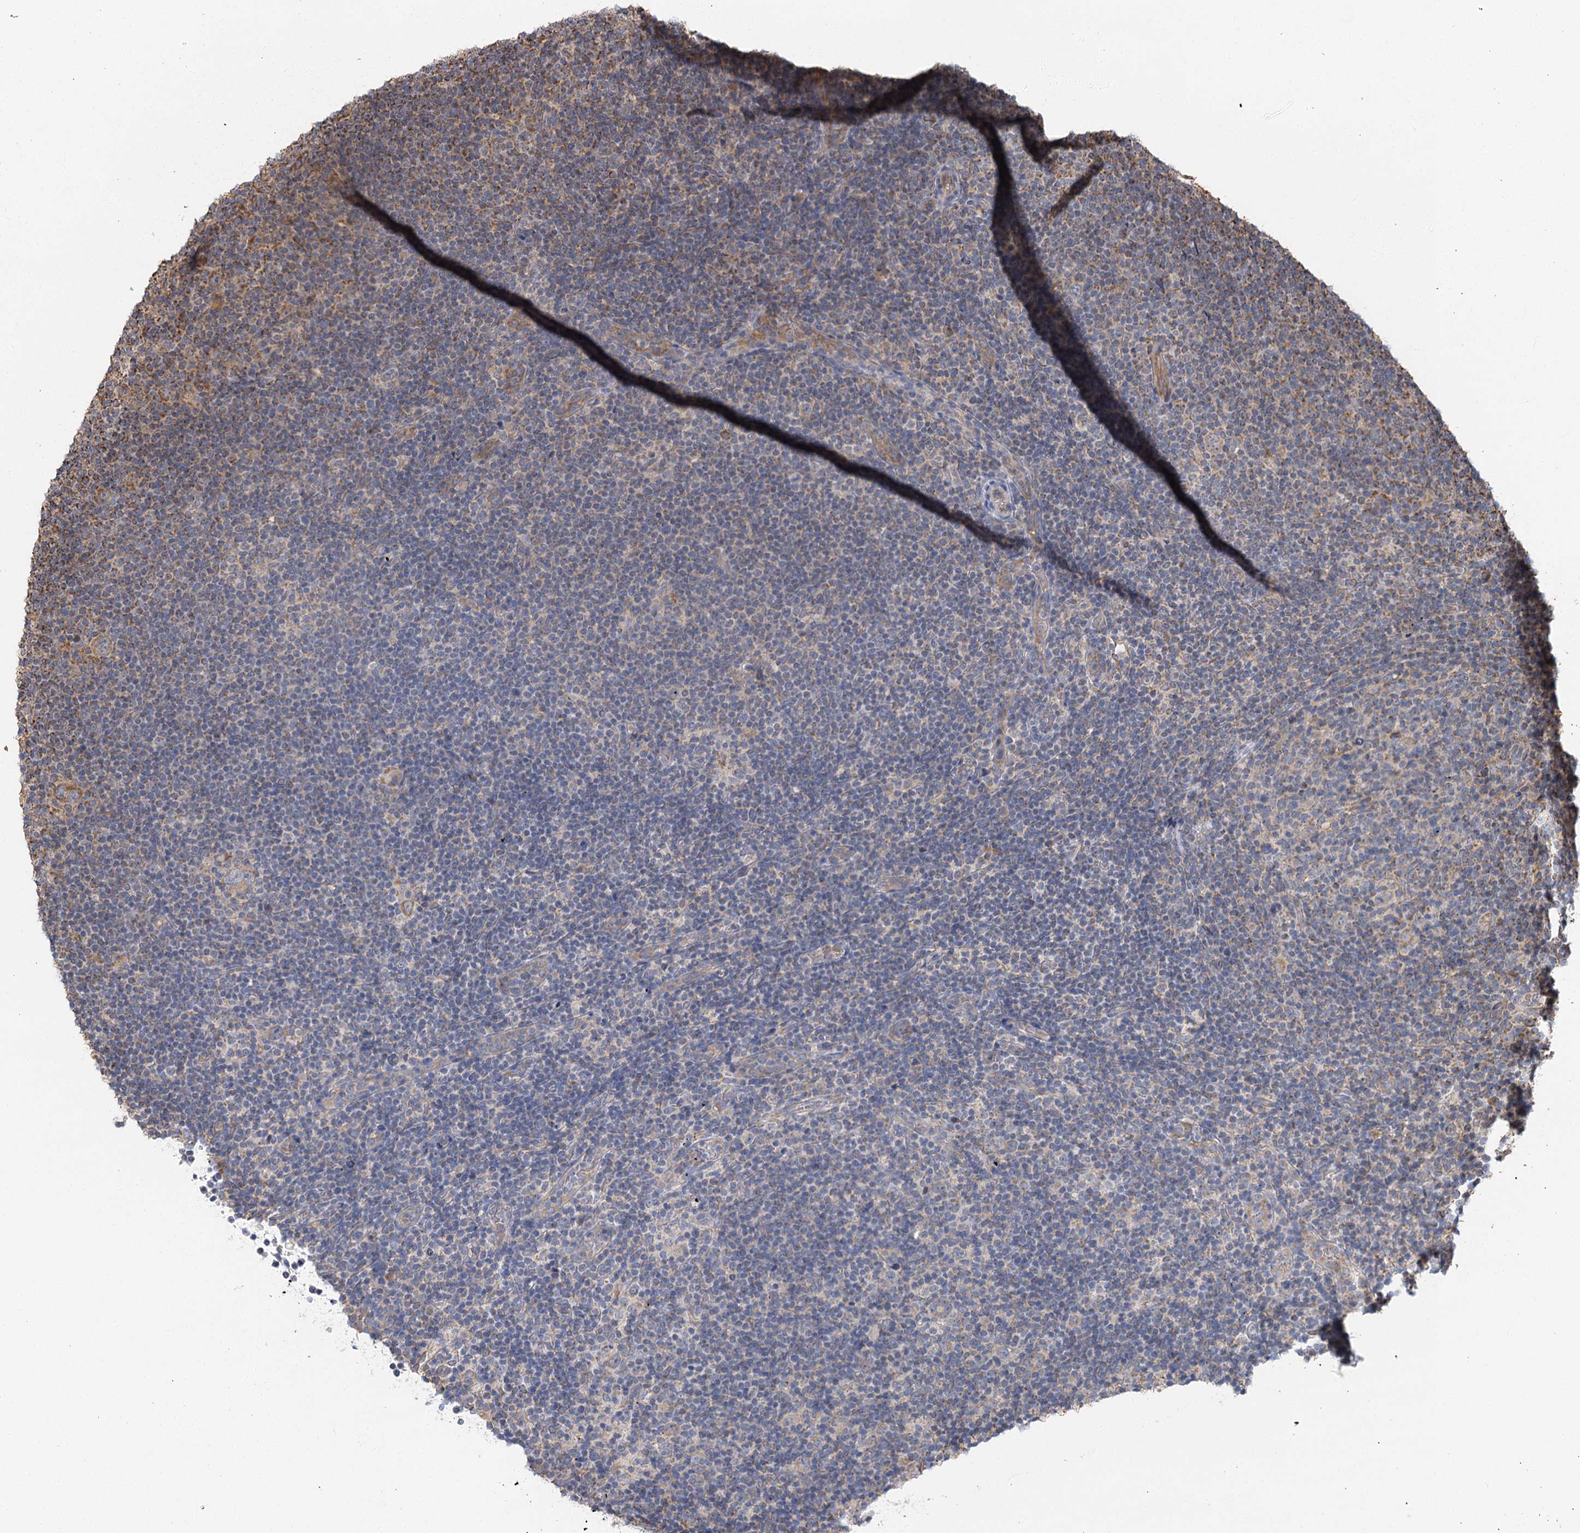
{"staining": {"intensity": "moderate", "quantity": "25%-75%", "location": "cytoplasmic/membranous"}, "tissue": "lymphoma", "cell_type": "Tumor cells", "image_type": "cancer", "snomed": [{"axis": "morphology", "description": "Hodgkin's disease, NOS"}, {"axis": "topography", "description": "Lymph node"}], "caption": "This micrograph displays IHC staining of human lymphoma, with medium moderate cytoplasmic/membranous staining in about 25%-75% of tumor cells.", "gene": "IL11RA", "patient": {"sex": "female", "age": 57}}